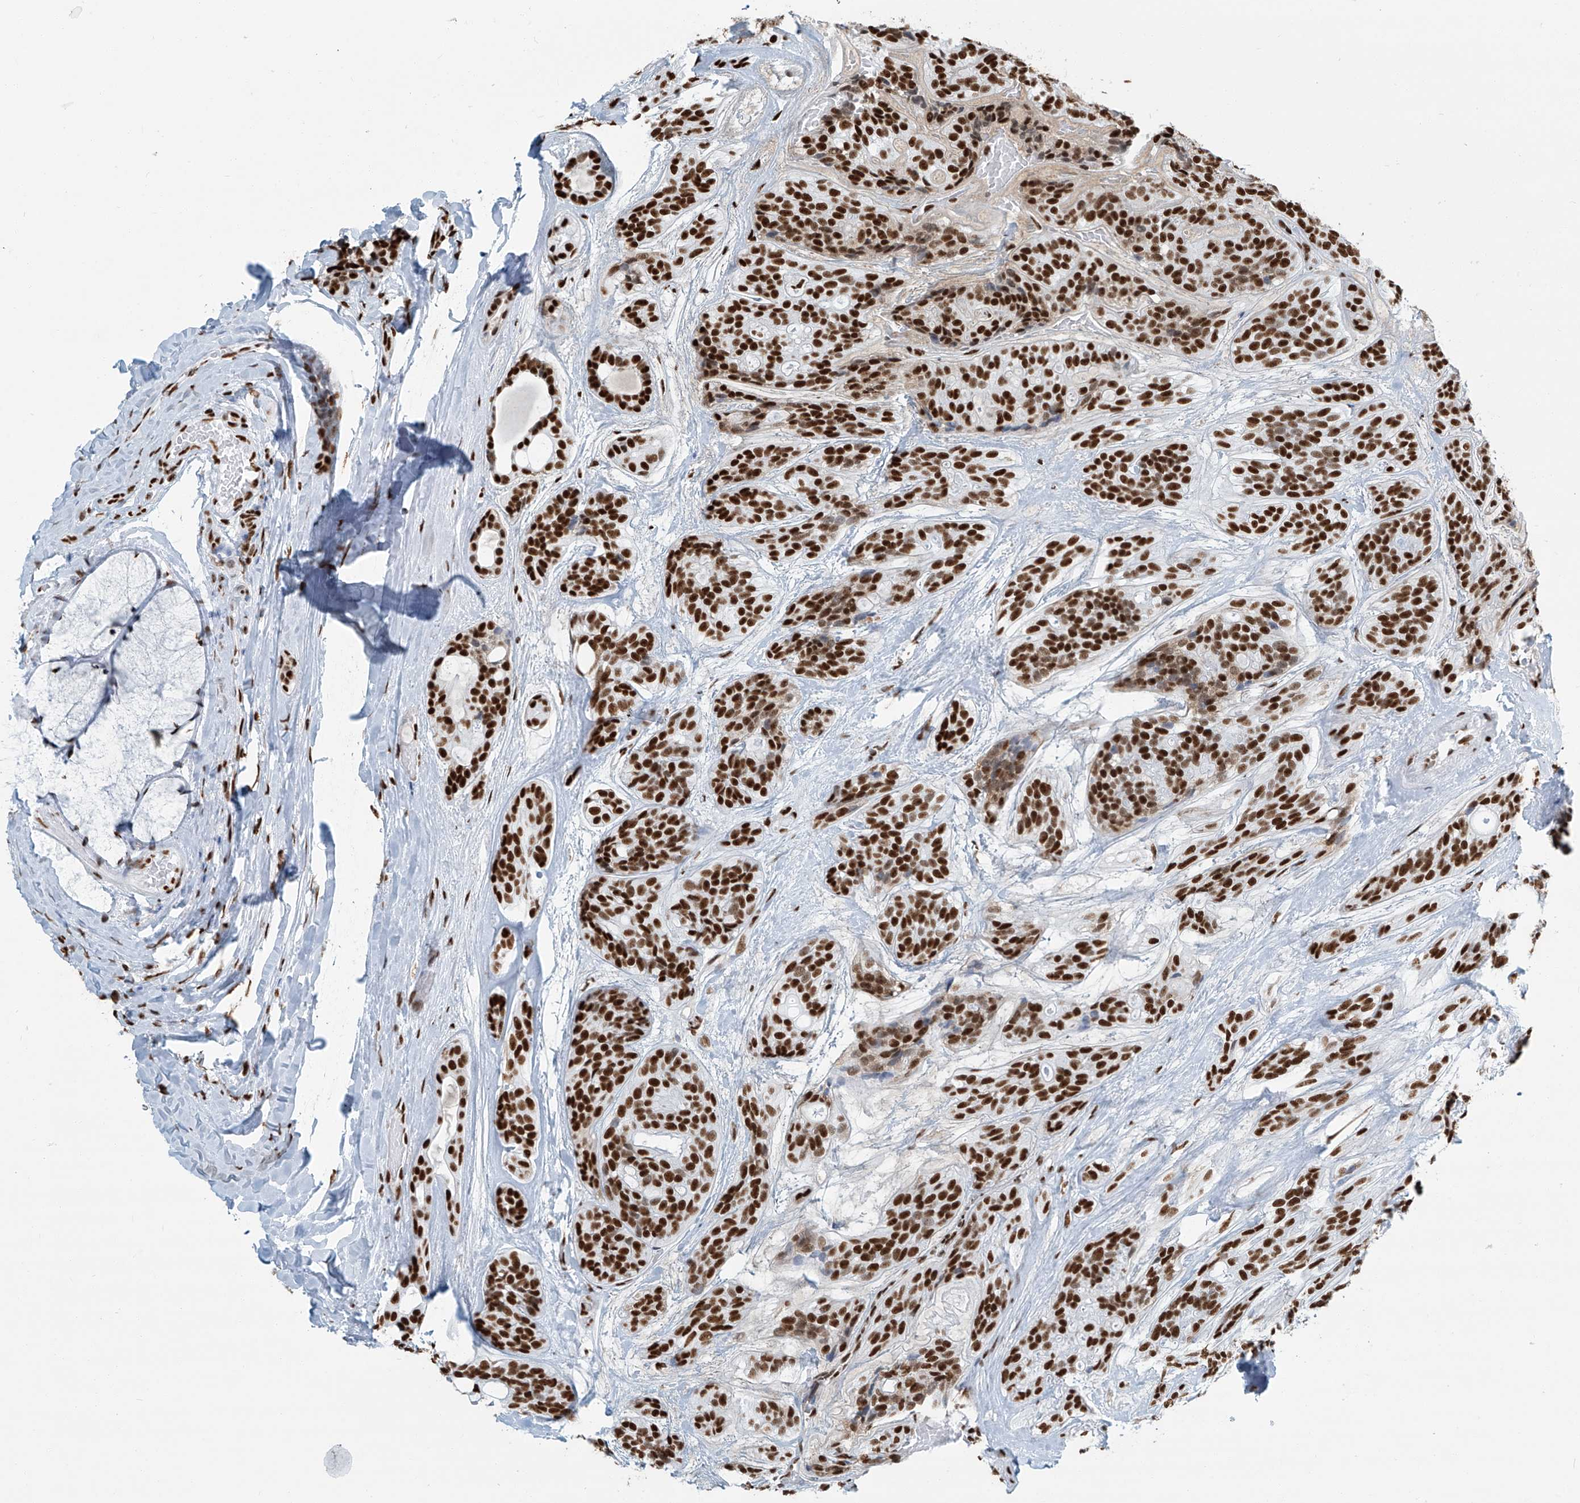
{"staining": {"intensity": "strong", "quantity": ">75%", "location": "nuclear"}, "tissue": "head and neck cancer", "cell_type": "Tumor cells", "image_type": "cancer", "snomed": [{"axis": "morphology", "description": "Adenocarcinoma, NOS"}, {"axis": "topography", "description": "Head-Neck"}], "caption": "About >75% of tumor cells in head and neck cancer (adenocarcinoma) reveal strong nuclear protein expression as visualized by brown immunohistochemical staining.", "gene": "SARNP", "patient": {"sex": "male", "age": 66}}